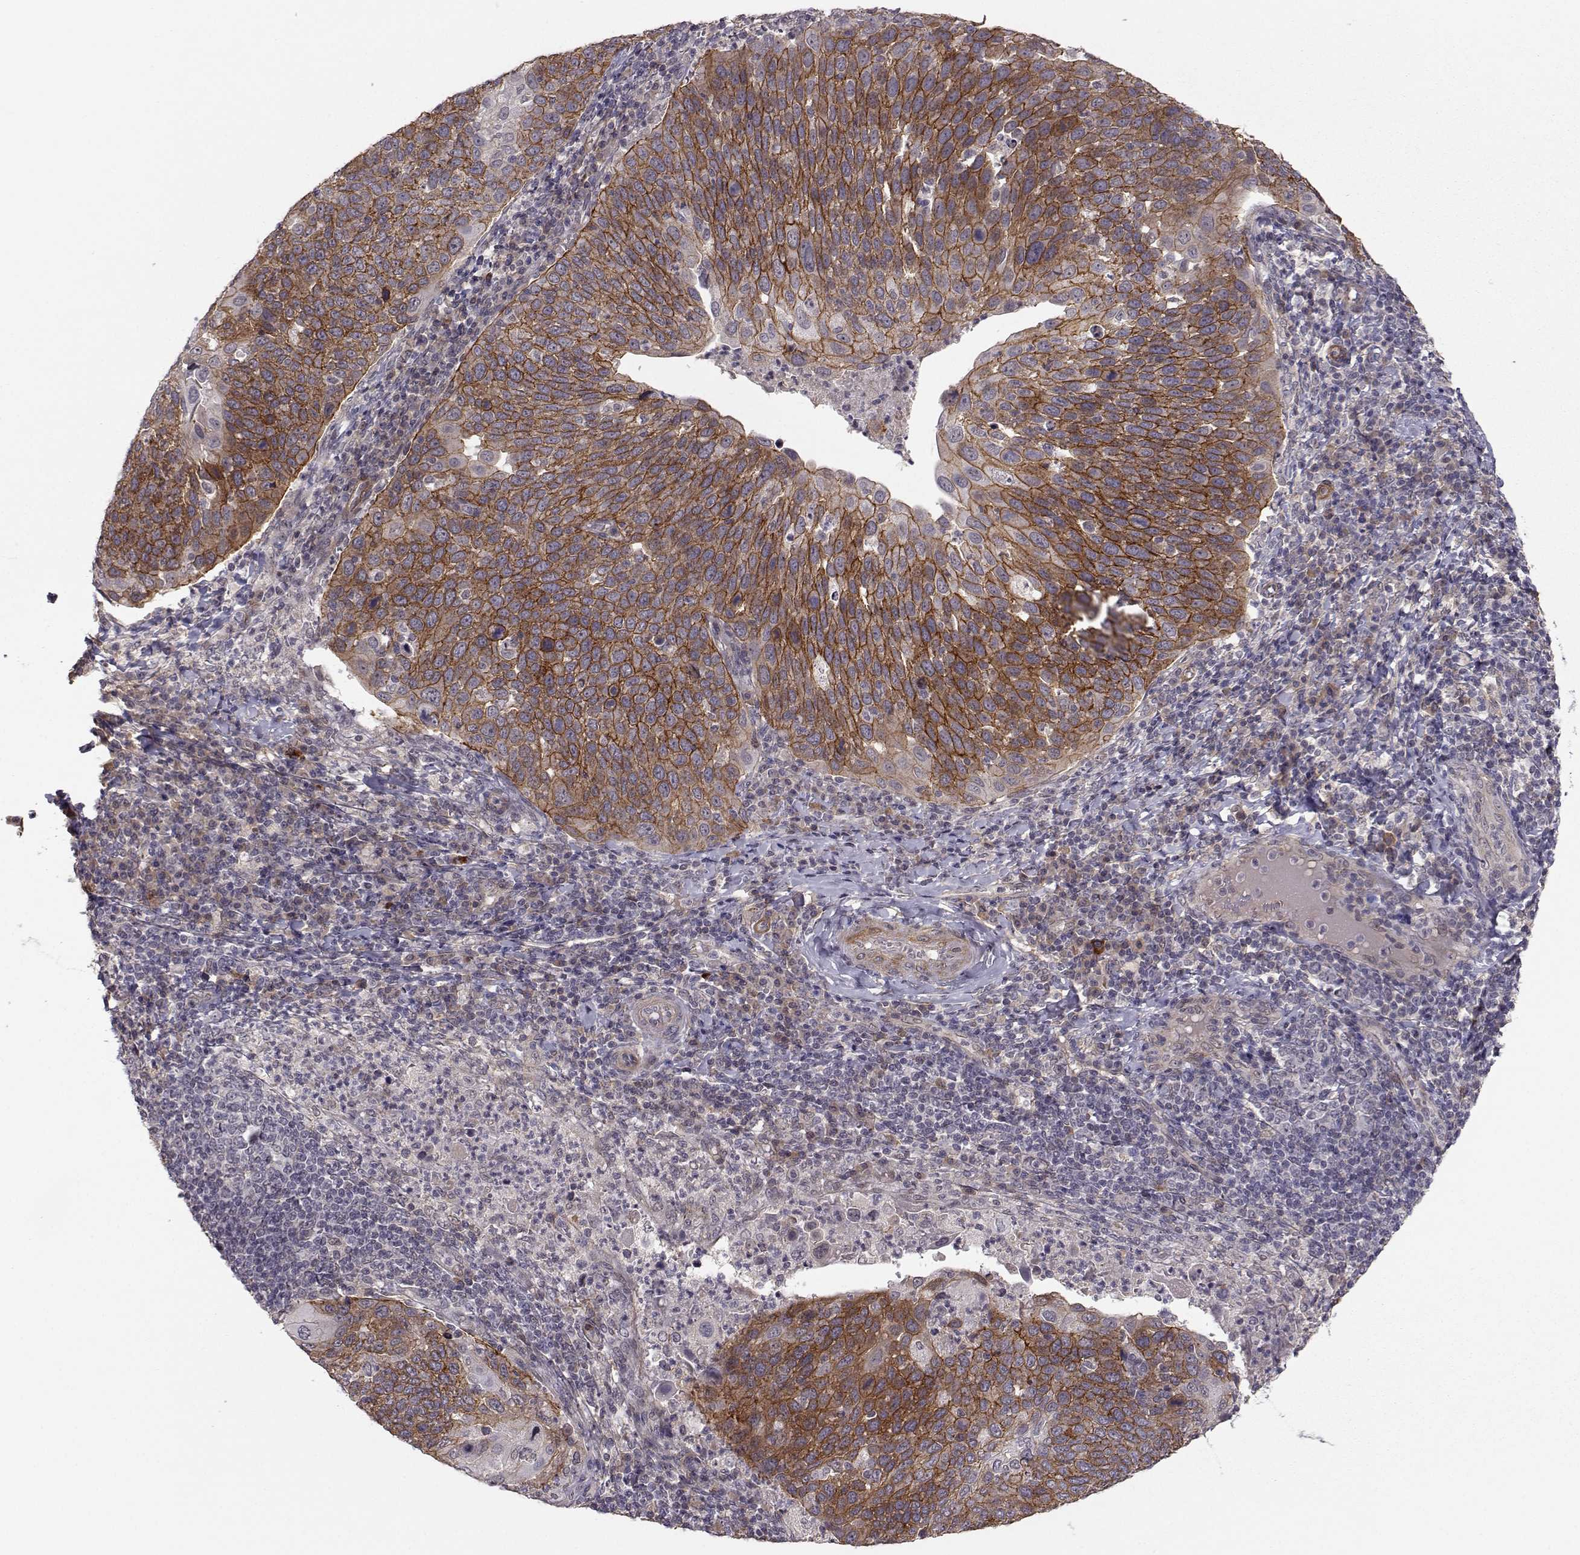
{"staining": {"intensity": "strong", "quantity": "25%-75%", "location": "cytoplasmic/membranous"}, "tissue": "cervical cancer", "cell_type": "Tumor cells", "image_type": "cancer", "snomed": [{"axis": "morphology", "description": "Squamous cell carcinoma, NOS"}, {"axis": "topography", "description": "Cervix"}], "caption": "Protein analysis of cervical squamous cell carcinoma tissue exhibits strong cytoplasmic/membranous positivity in approximately 25%-75% of tumor cells. (brown staining indicates protein expression, while blue staining denotes nuclei).", "gene": "PLEKHG3", "patient": {"sex": "female", "age": 54}}